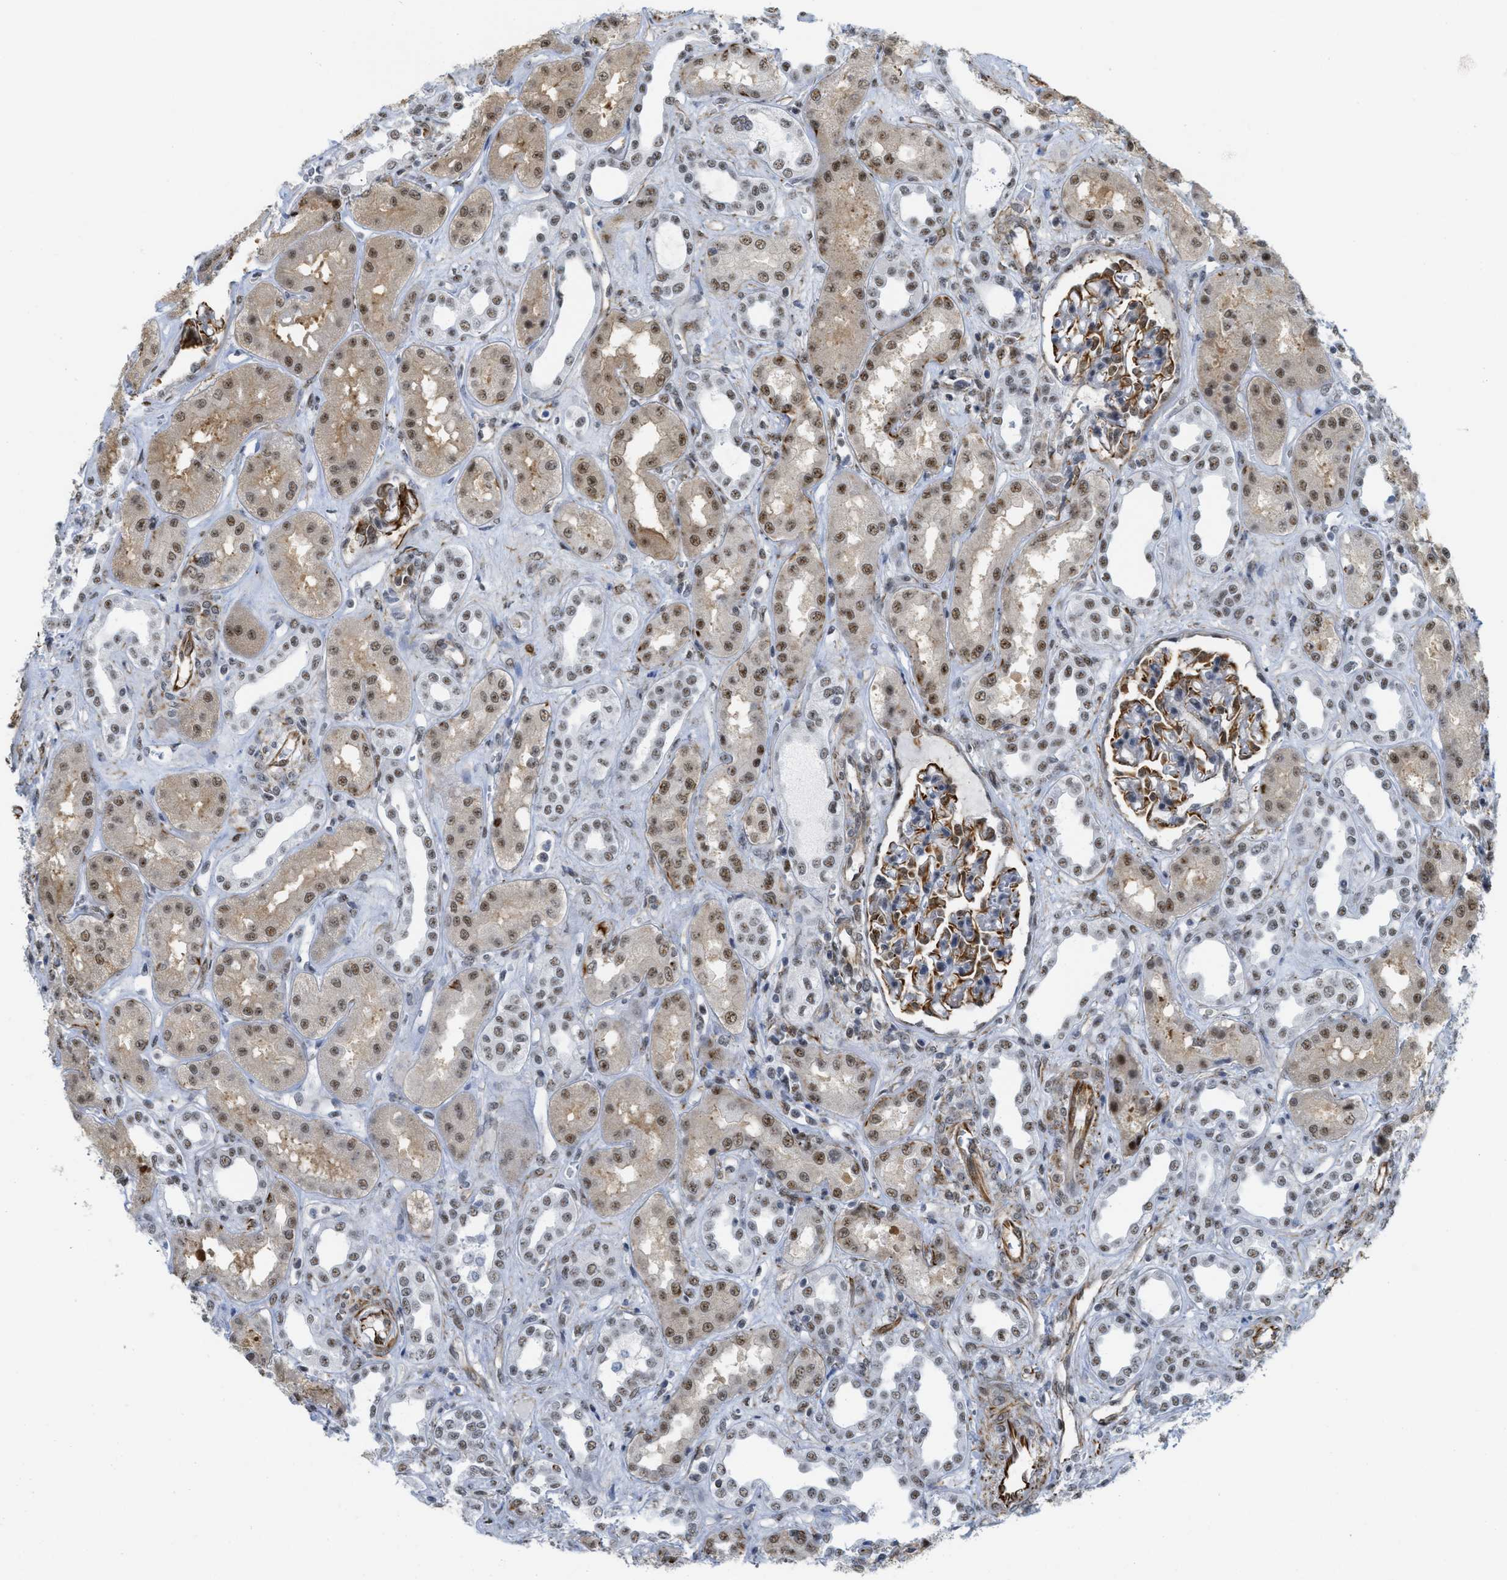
{"staining": {"intensity": "strong", "quantity": "25%-75%", "location": "cytoplasmic/membranous,nuclear"}, "tissue": "kidney", "cell_type": "Cells in glomeruli", "image_type": "normal", "snomed": [{"axis": "morphology", "description": "Normal tissue, NOS"}, {"axis": "topography", "description": "Kidney"}], "caption": "This micrograph exhibits benign kidney stained with IHC to label a protein in brown. The cytoplasmic/membranous,nuclear of cells in glomeruli show strong positivity for the protein. Nuclei are counter-stained blue.", "gene": "LRRC8B", "patient": {"sex": "male", "age": 59}}